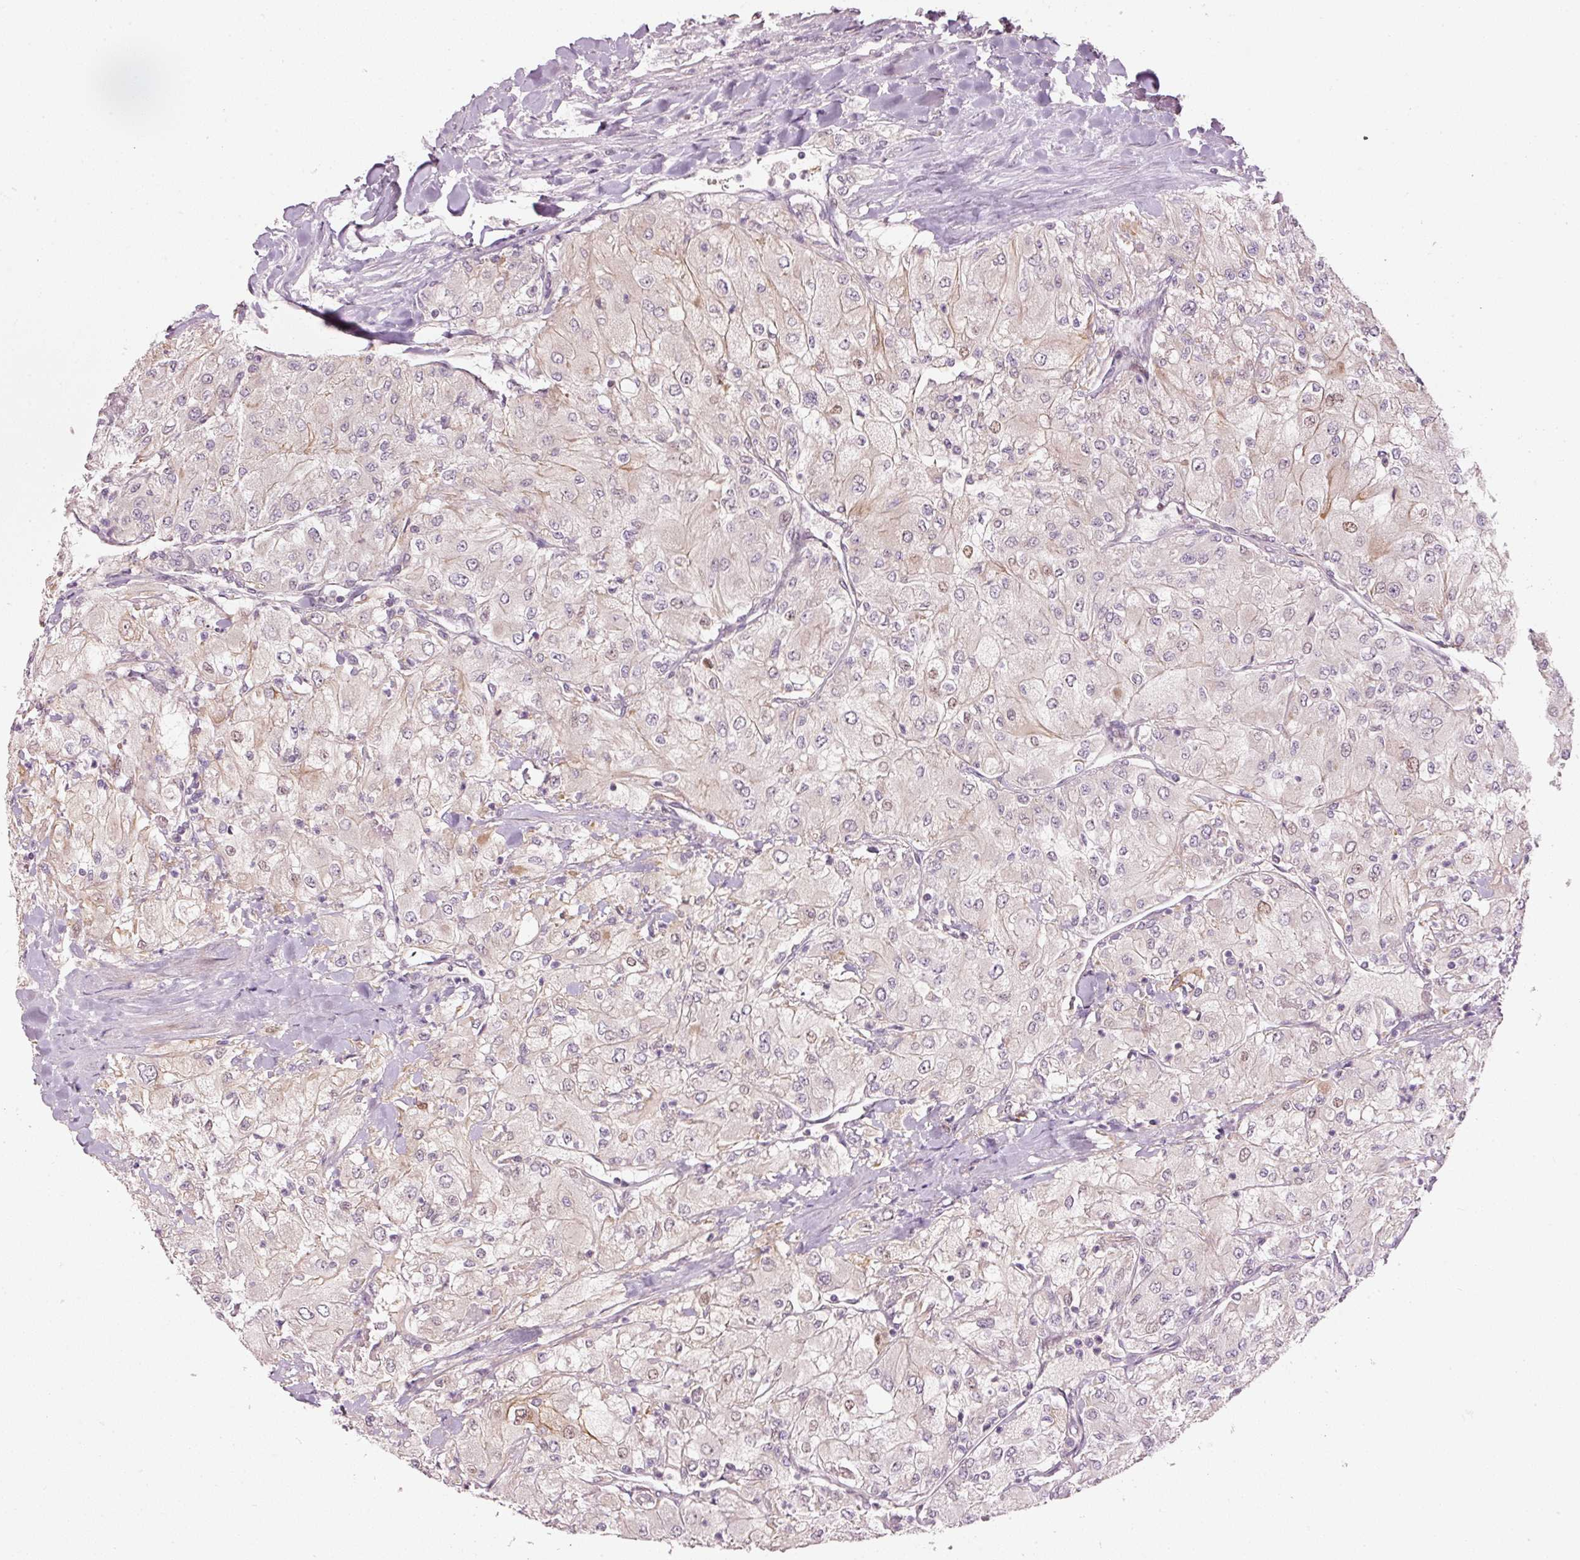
{"staining": {"intensity": "negative", "quantity": "none", "location": "none"}, "tissue": "renal cancer", "cell_type": "Tumor cells", "image_type": "cancer", "snomed": [{"axis": "morphology", "description": "Adenocarcinoma, NOS"}, {"axis": "topography", "description": "Kidney"}], "caption": "Tumor cells show no significant protein staining in renal cancer.", "gene": "TOB2", "patient": {"sex": "male", "age": 80}}